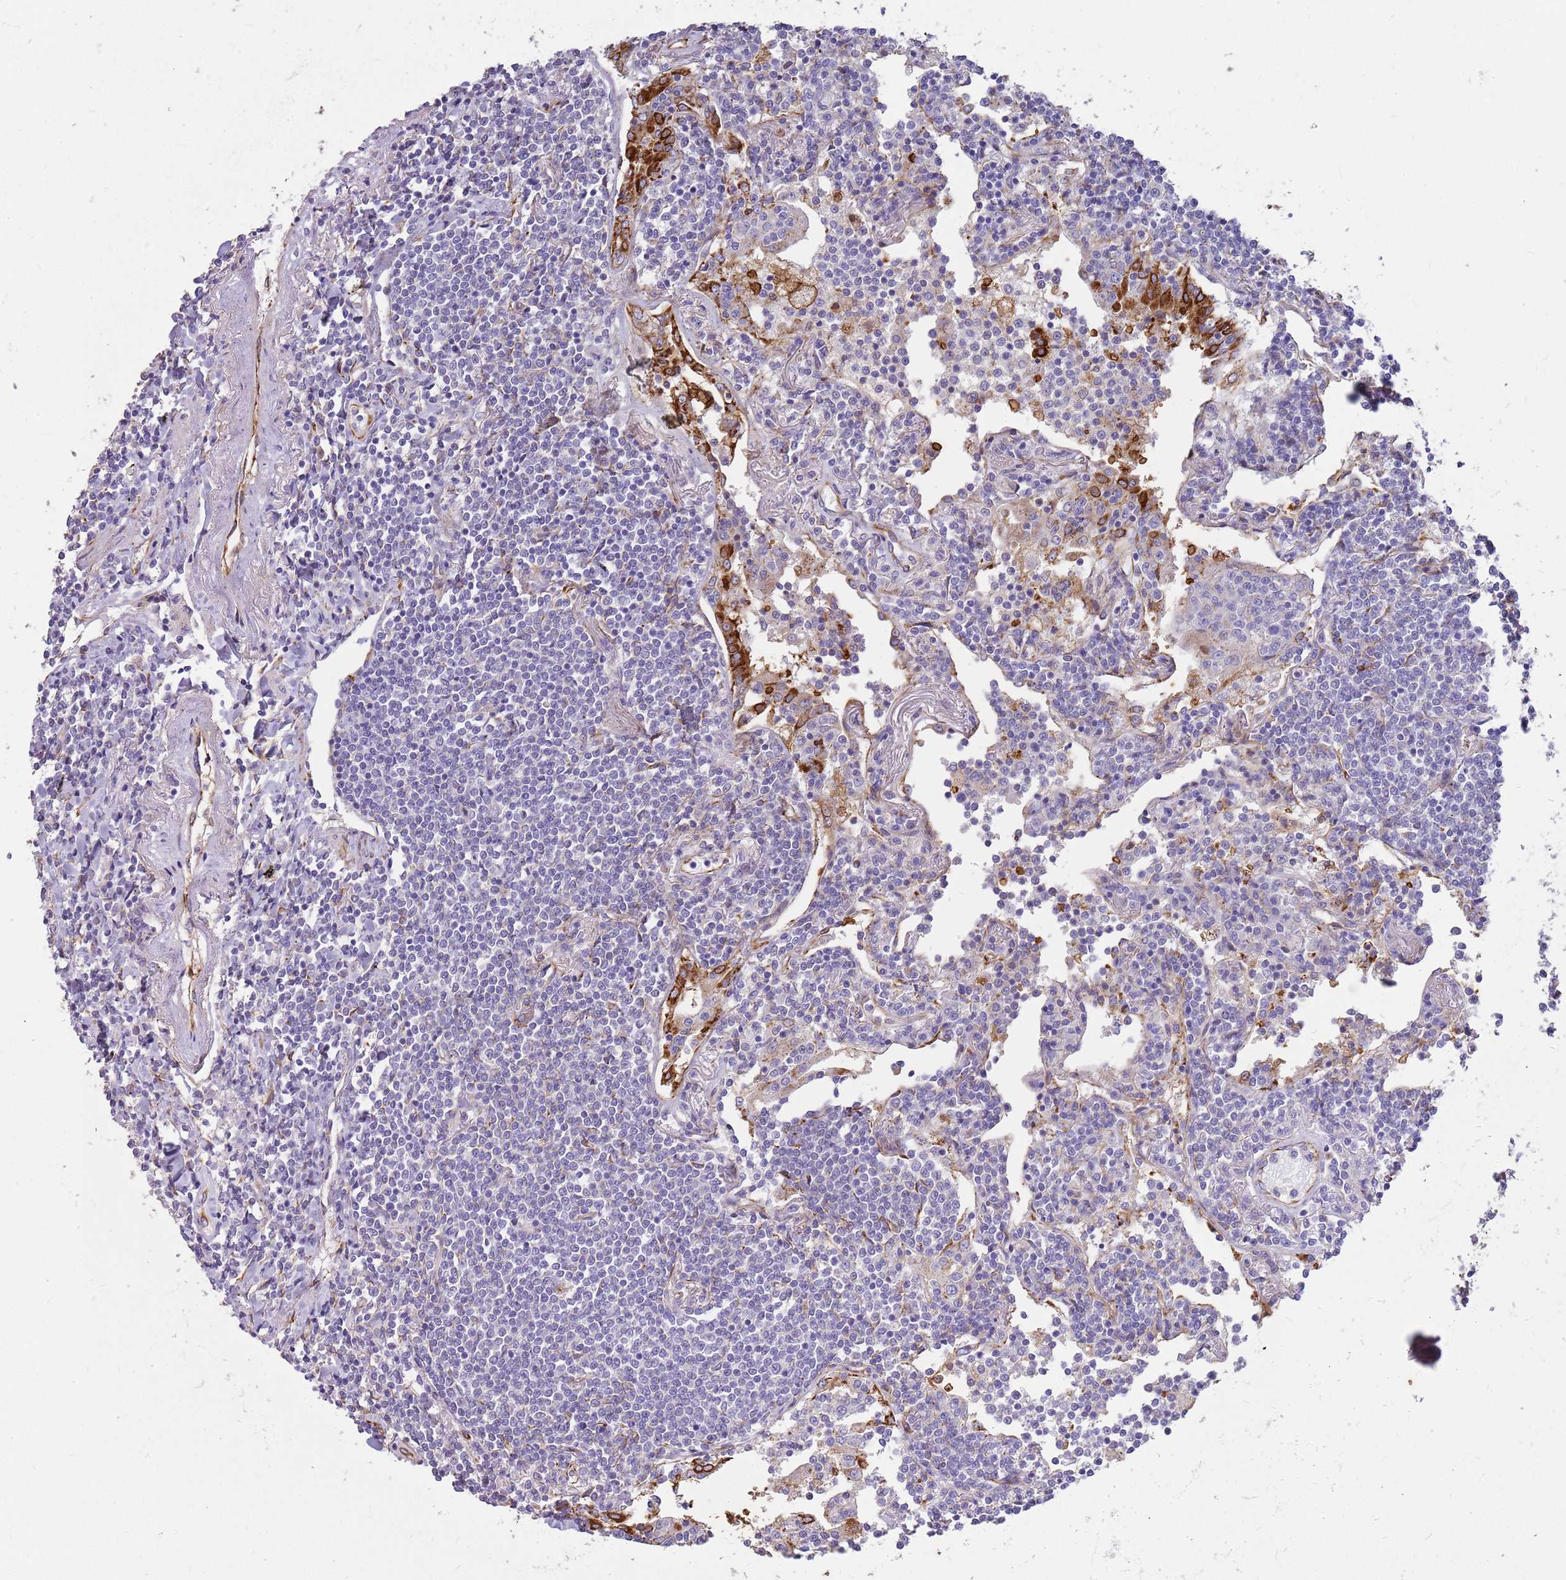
{"staining": {"intensity": "negative", "quantity": "none", "location": "none"}, "tissue": "lymphoma", "cell_type": "Tumor cells", "image_type": "cancer", "snomed": [{"axis": "morphology", "description": "Malignant lymphoma, non-Hodgkin's type, Low grade"}, {"axis": "topography", "description": "Lung"}], "caption": "This is an IHC image of low-grade malignant lymphoma, non-Hodgkin's type. There is no staining in tumor cells.", "gene": "ZDHHC1", "patient": {"sex": "female", "age": 71}}